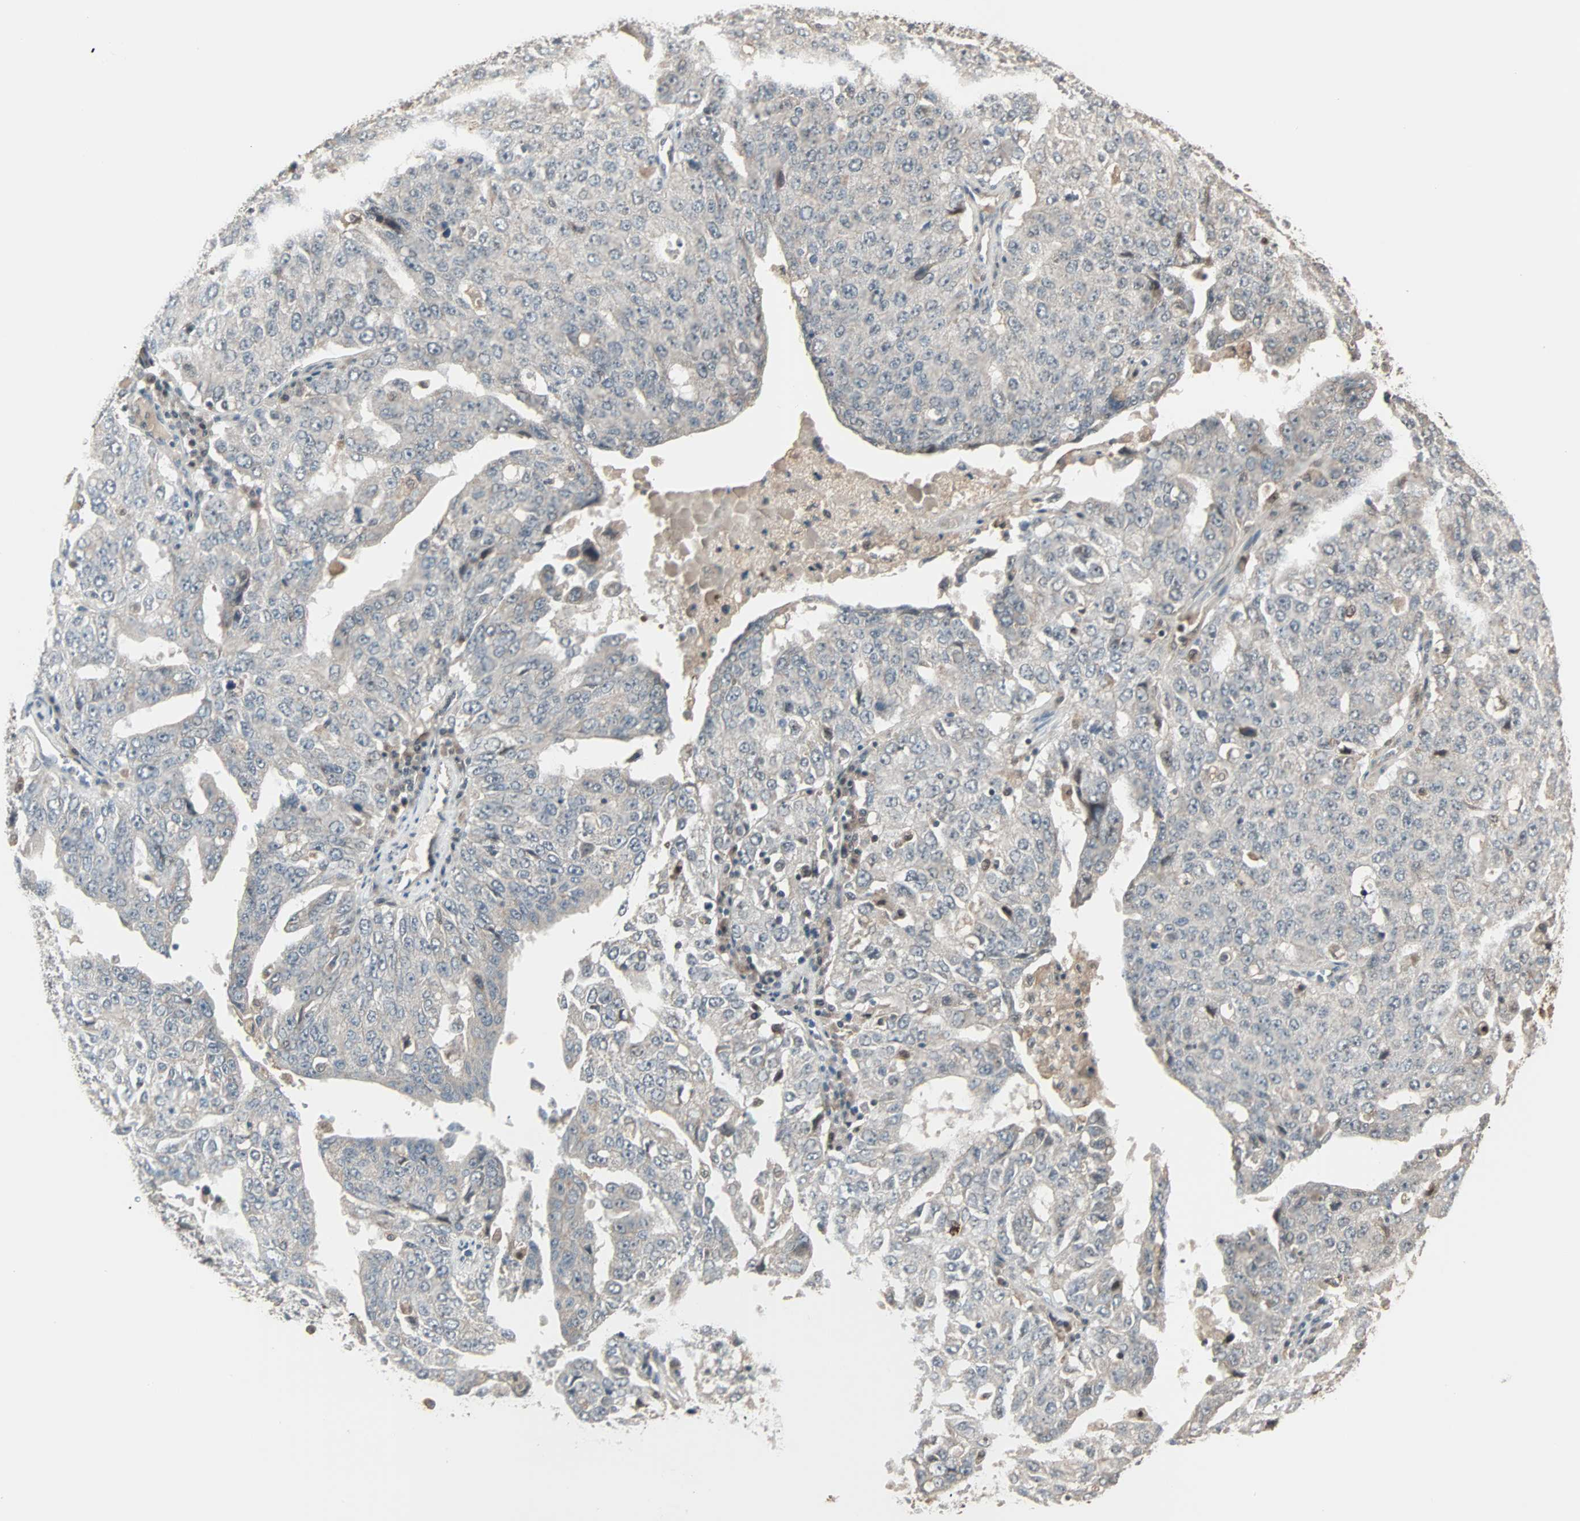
{"staining": {"intensity": "weak", "quantity": "25%-75%", "location": "cytoplasmic/membranous,nuclear"}, "tissue": "ovarian cancer", "cell_type": "Tumor cells", "image_type": "cancer", "snomed": [{"axis": "morphology", "description": "Carcinoma, endometroid"}, {"axis": "topography", "description": "Ovary"}], "caption": "The micrograph exhibits staining of ovarian cancer (endometroid carcinoma), revealing weak cytoplasmic/membranous and nuclear protein expression (brown color) within tumor cells. Using DAB (3,3'-diaminobenzidine) (brown) and hematoxylin (blue) stains, captured at high magnification using brightfield microscopy.", "gene": "KDM4A", "patient": {"sex": "female", "age": 62}}